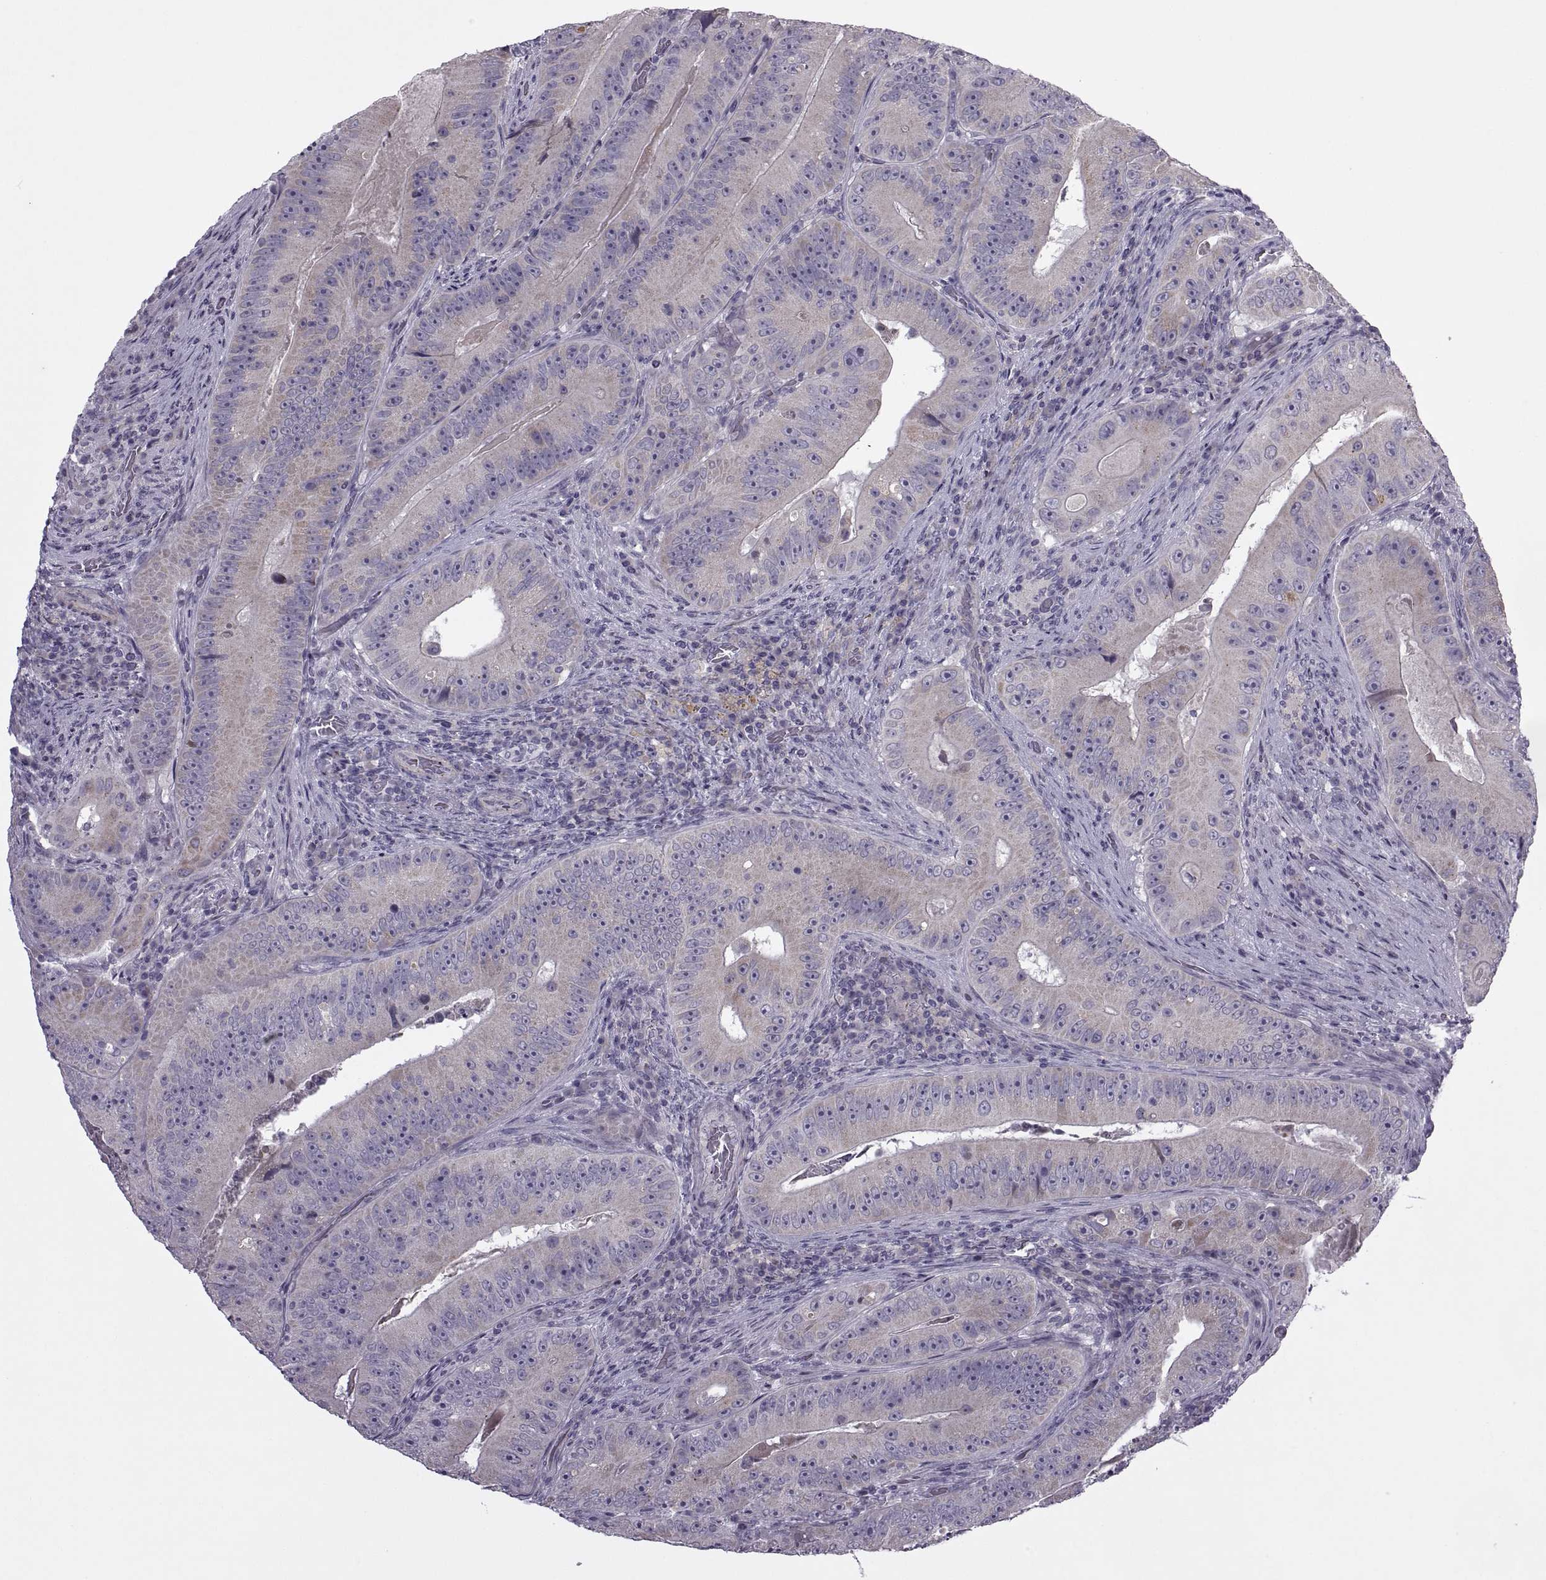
{"staining": {"intensity": "negative", "quantity": "none", "location": "none"}, "tissue": "colorectal cancer", "cell_type": "Tumor cells", "image_type": "cancer", "snomed": [{"axis": "morphology", "description": "Adenocarcinoma, NOS"}, {"axis": "topography", "description": "Colon"}], "caption": "The image shows no significant expression in tumor cells of adenocarcinoma (colorectal).", "gene": "RIPK4", "patient": {"sex": "female", "age": 86}}